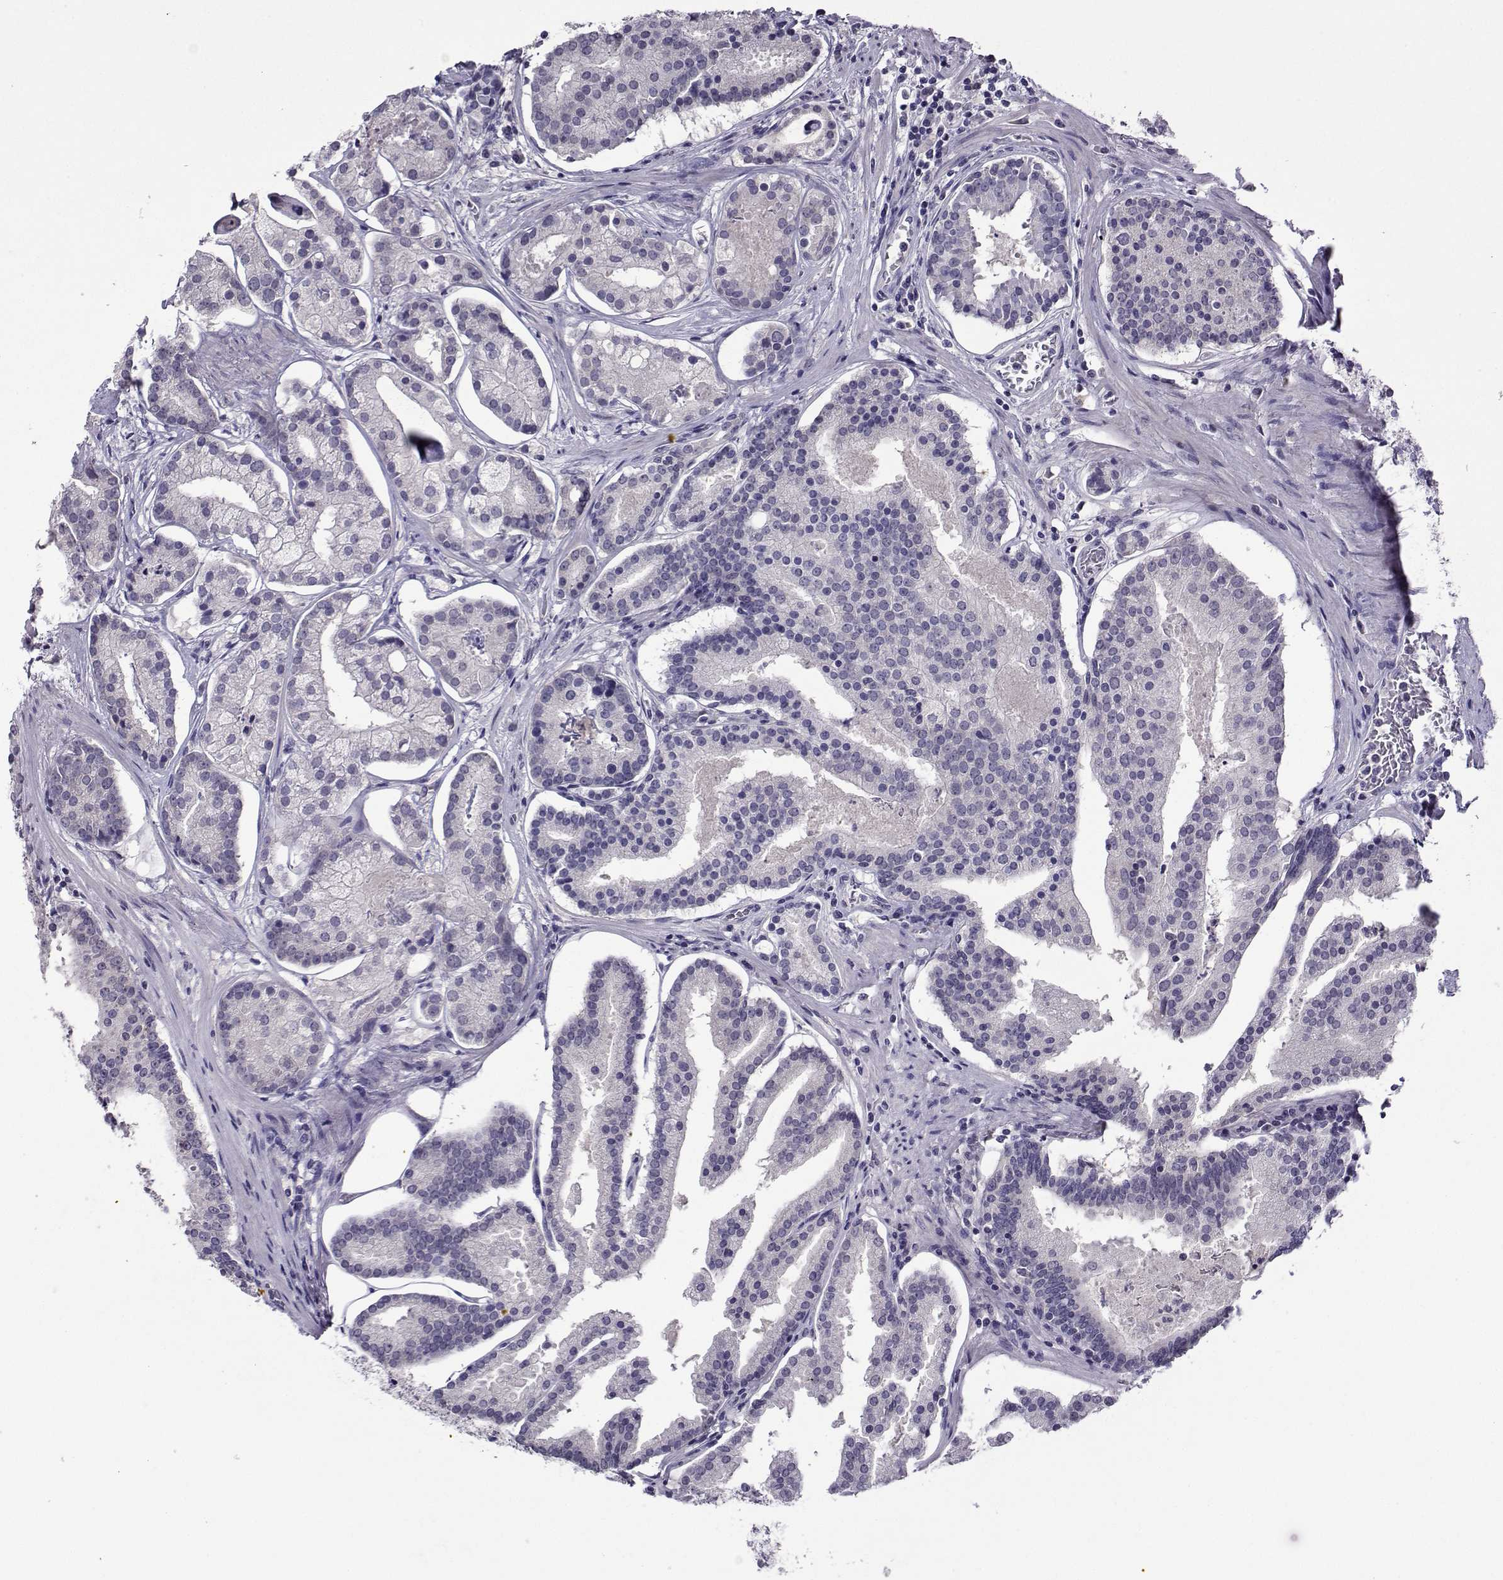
{"staining": {"intensity": "negative", "quantity": "none", "location": "none"}, "tissue": "prostate cancer", "cell_type": "Tumor cells", "image_type": "cancer", "snomed": [{"axis": "morphology", "description": "Adenocarcinoma, NOS"}, {"axis": "topography", "description": "Prostate and seminal vesicle, NOS"}, {"axis": "topography", "description": "Prostate"}], "caption": "DAB immunohistochemical staining of human adenocarcinoma (prostate) reveals no significant staining in tumor cells.", "gene": "DDX20", "patient": {"sex": "male", "age": 44}}